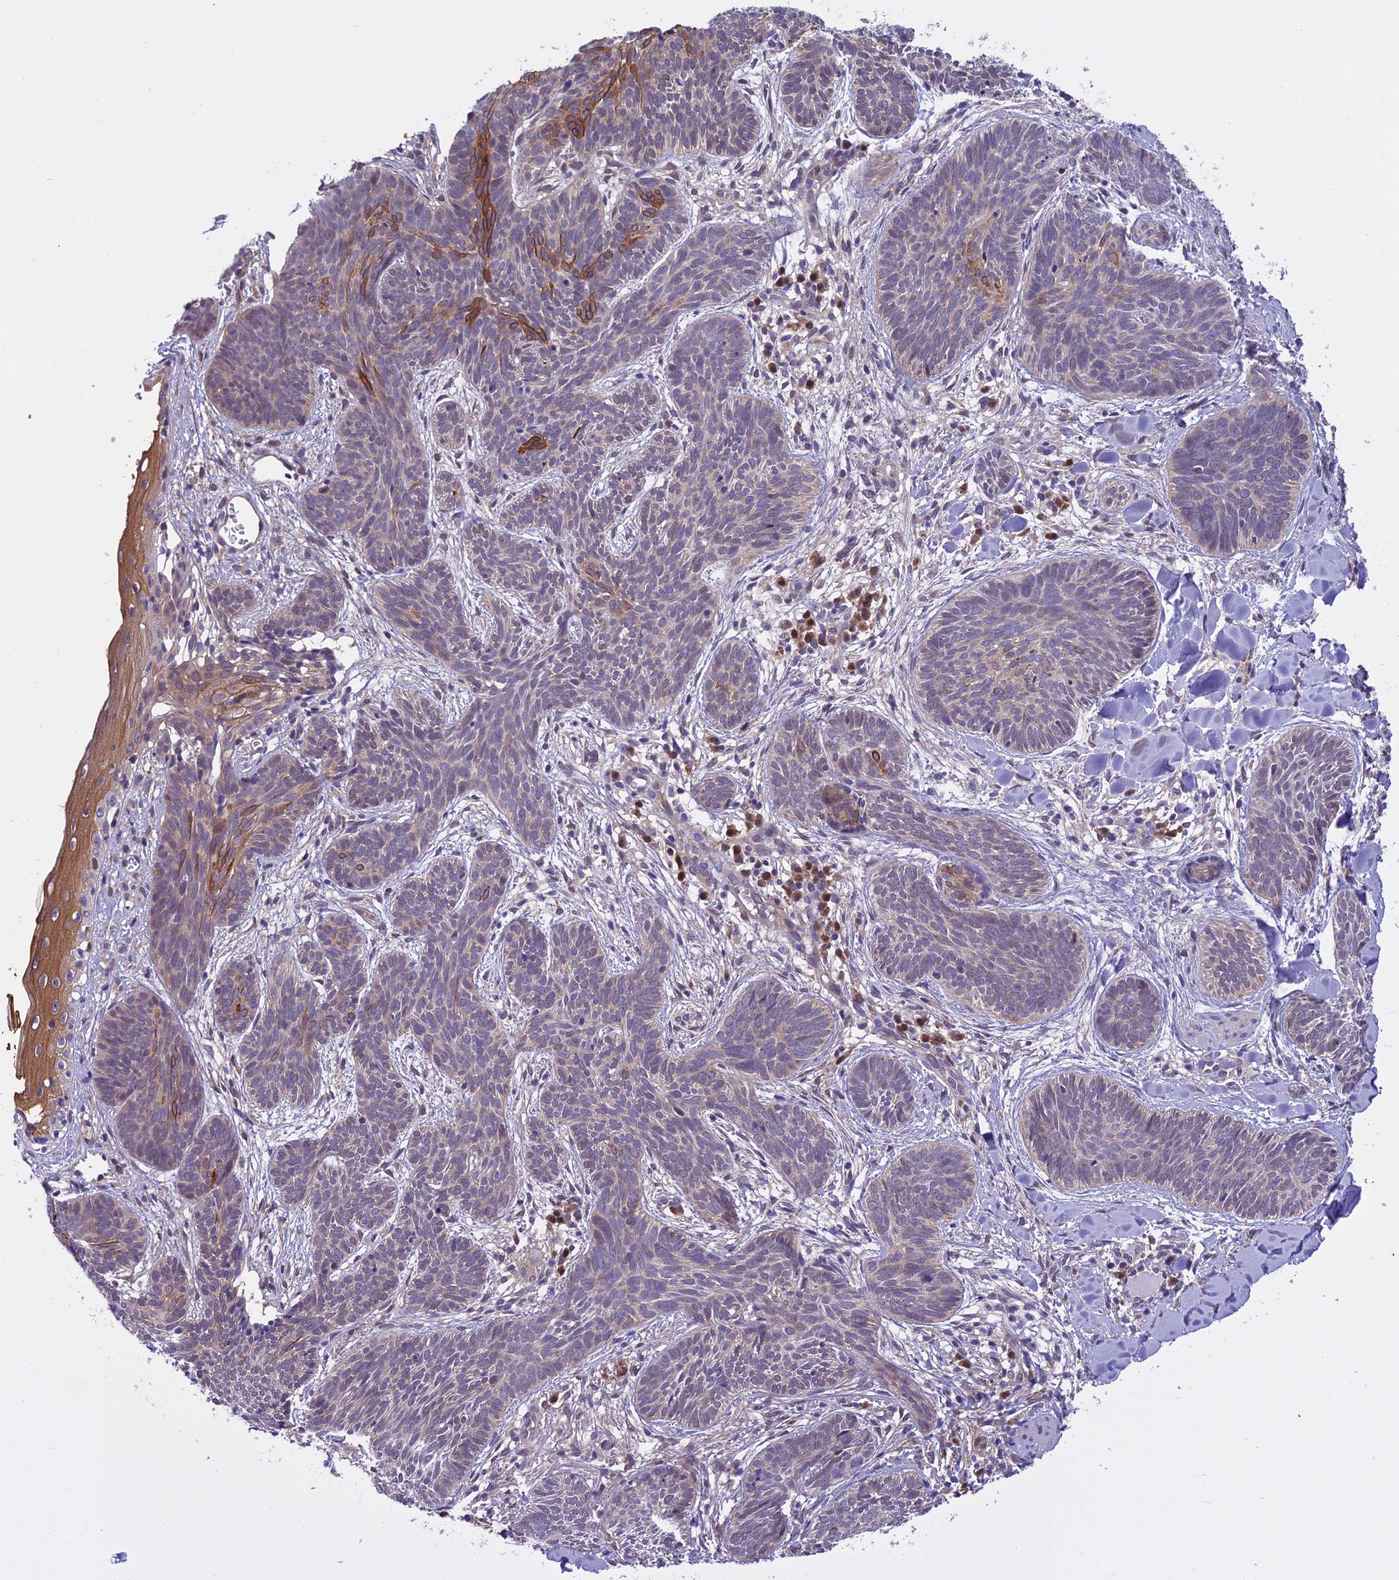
{"staining": {"intensity": "moderate", "quantity": "<25%", "location": "cytoplasmic/membranous"}, "tissue": "skin cancer", "cell_type": "Tumor cells", "image_type": "cancer", "snomed": [{"axis": "morphology", "description": "Basal cell carcinoma"}, {"axis": "topography", "description": "Skin"}], "caption": "This is a photomicrograph of immunohistochemistry (IHC) staining of skin basal cell carcinoma, which shows moderate expression in the cytoplasmic/membranous of tumor cells.", "gene": "BORCS6", "patient": {"sex": "female", "age": 81}}